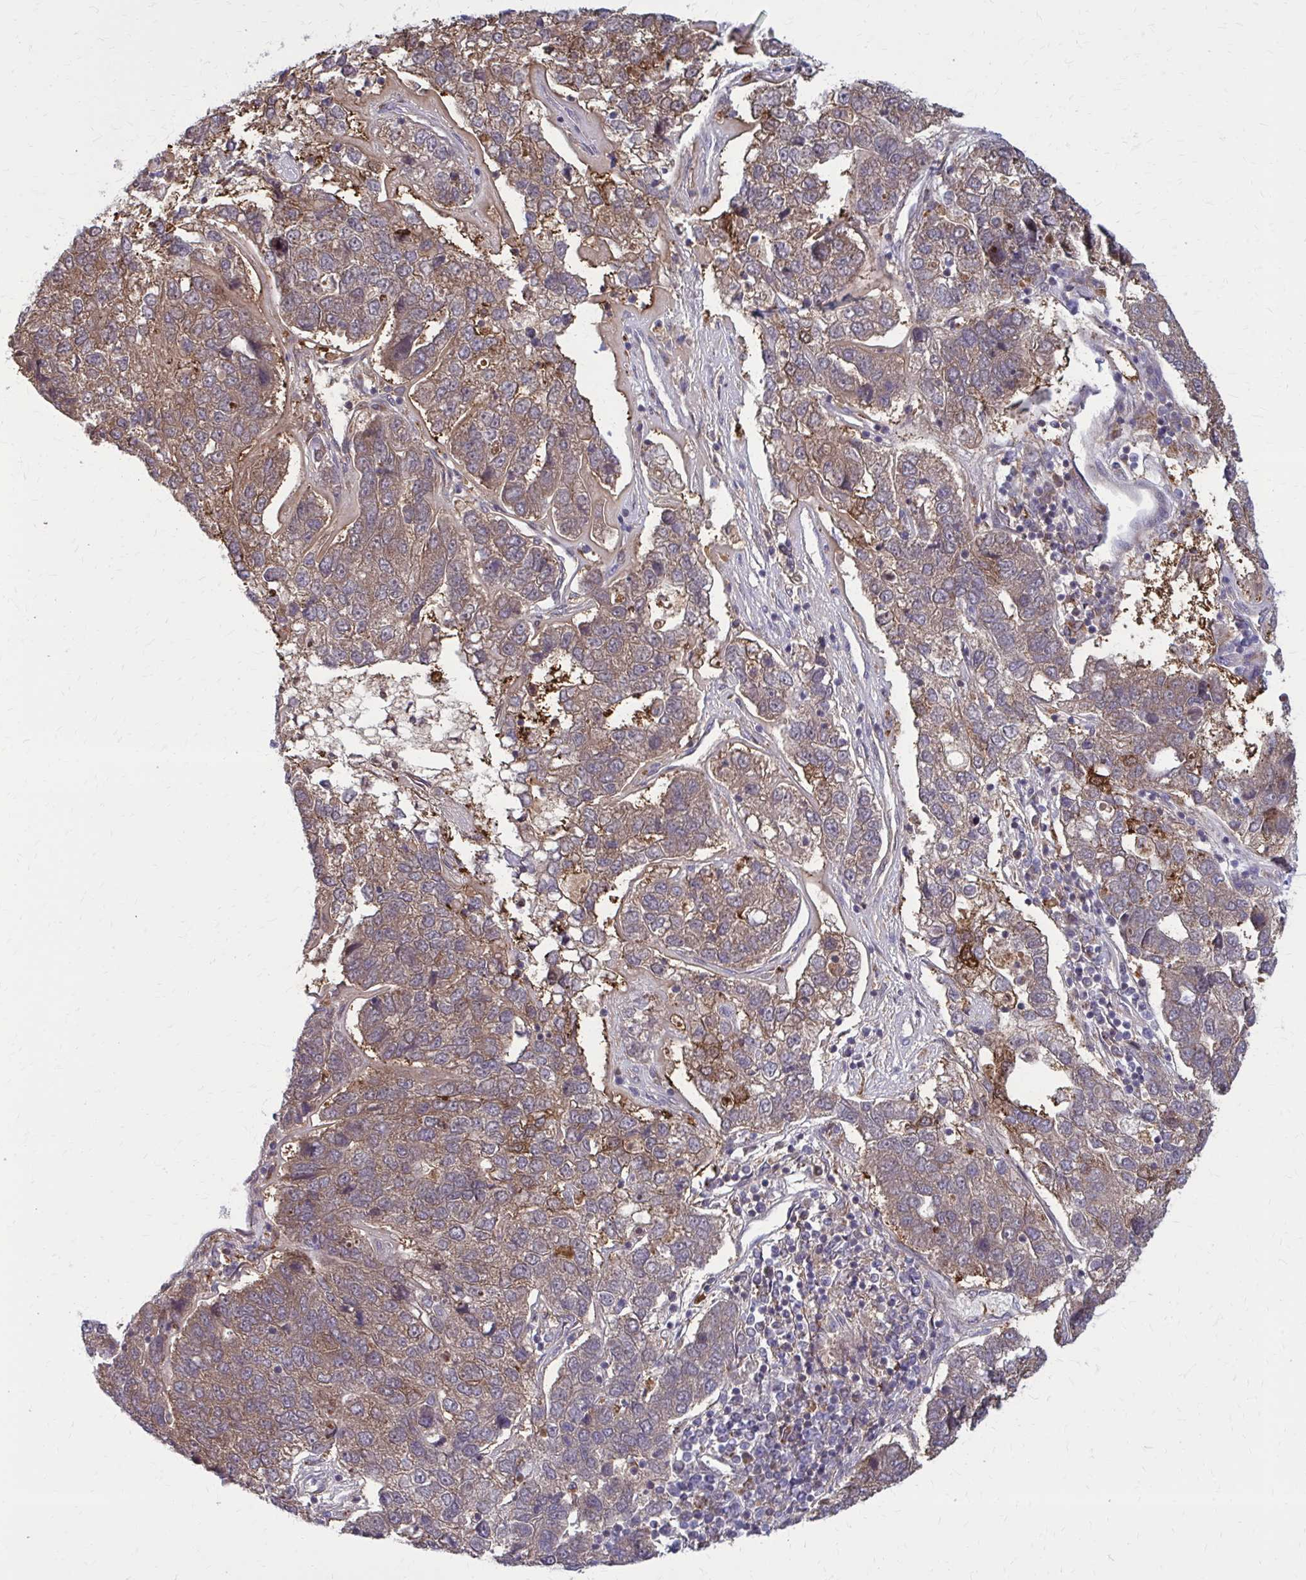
{"staining": {"intensity": "moderate", "quantity": ">75%", "location": "cytoplasmic/membranous"}, "tissue": "pancreatic cancer", "cell_type": "Tumor cells", "image_type": "cancer", "snomed": [{"axis": "morphology", "description": "Adenocarcinoma, NOS"}, {"axis": "topography", "description": "Pancreas"}], "caption": "A micrograph of human pancreatic adenocarcinoma stained for a protein displays moderate cytoplasmic/membranous brown staining in tumor cells.", "gene": "DBI", "patient": {"sex": "female", "age": 61}}